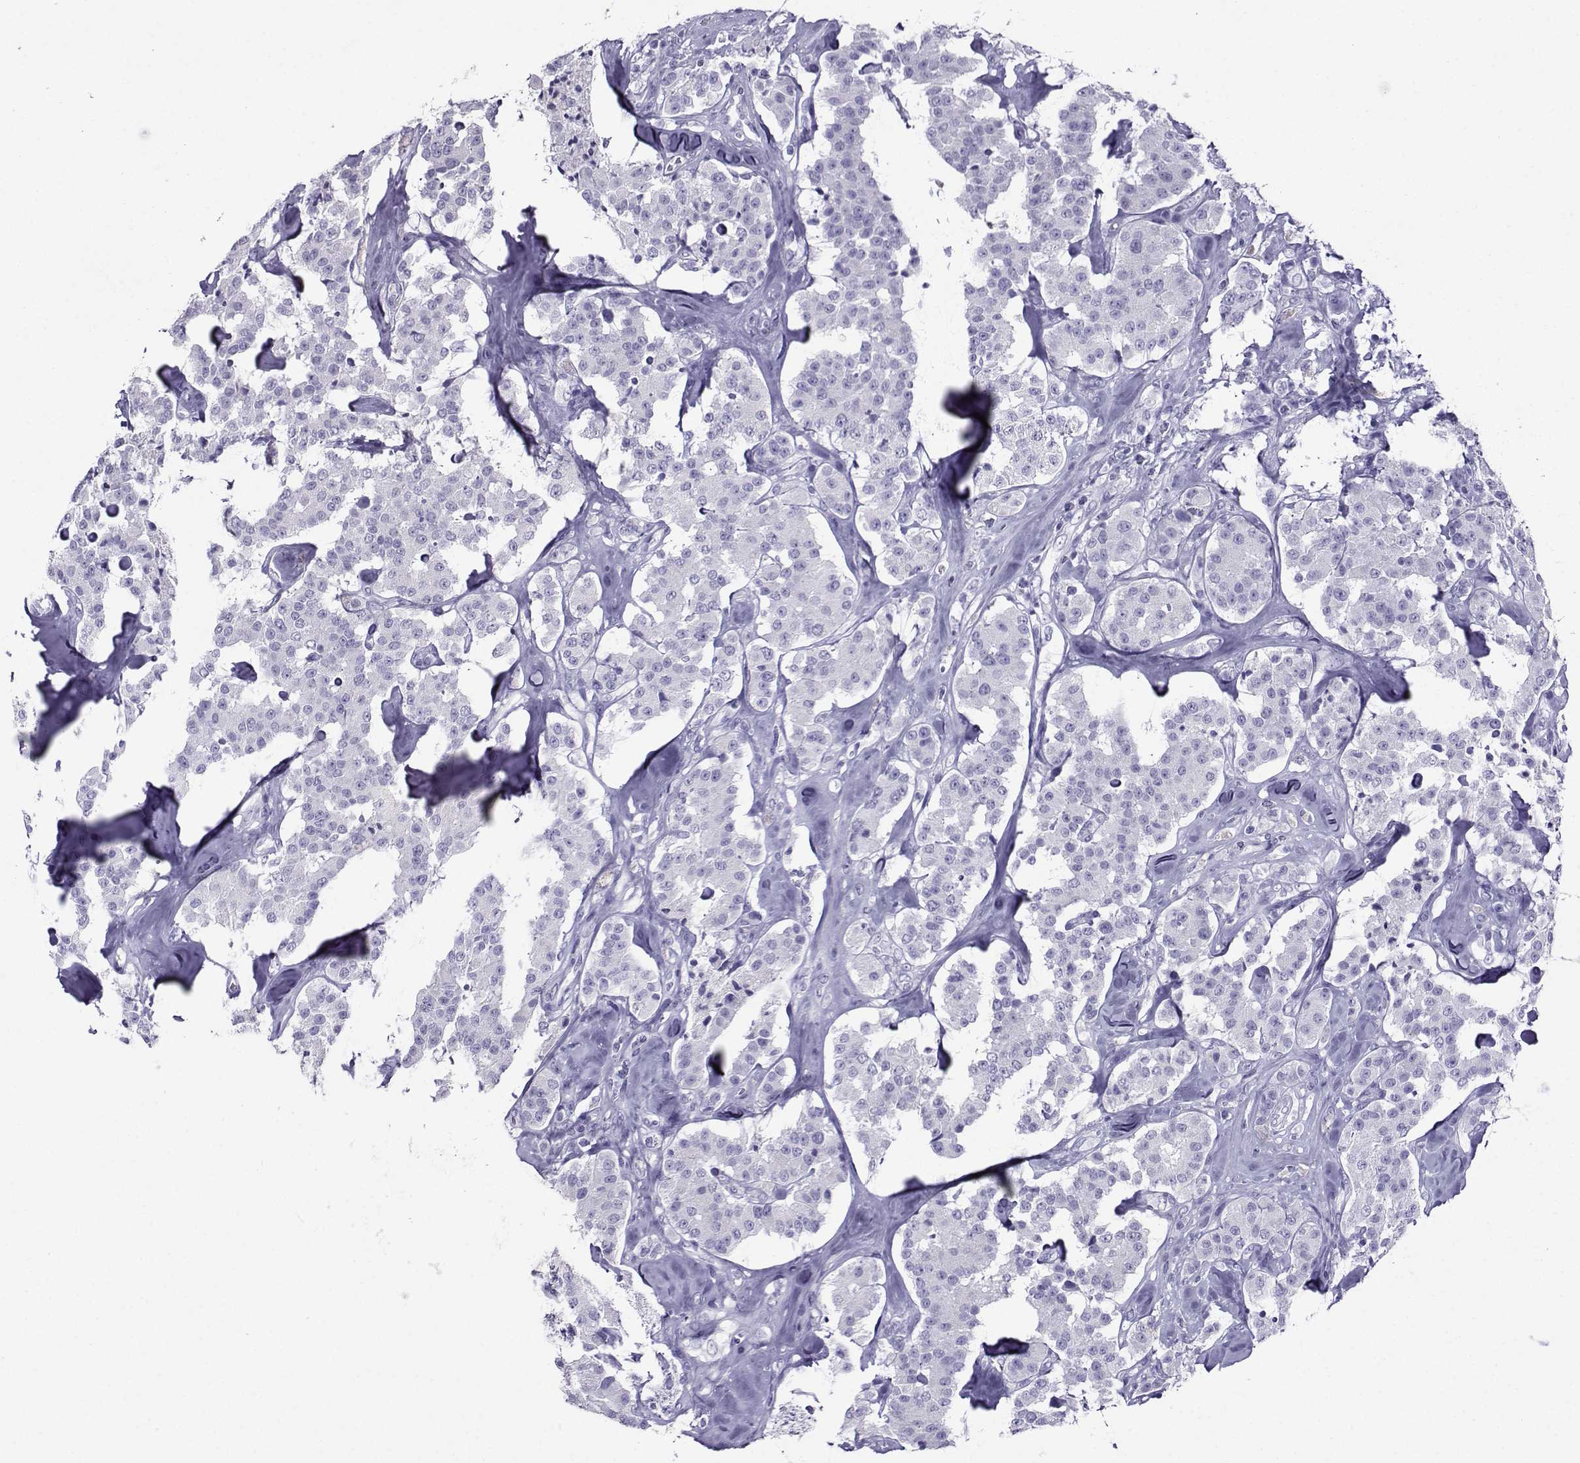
{"staining": {"intensity": "negative", "quantity": "none", "location": "none"}, "tissue": "carcinoid", "cell_type": "Tumor cells", "image_type": "cancer", "snomed": [{"axis": "morphology", "description": "Carcinoid, malignant, NOS"}, {"axis": "topography", "description": "Pancreas"}], "caption": "Immunohistochemical staining of carcinoid shows no significant staining in tumor cells.", "gene": "CRYBB1", "patient": {"sex": "male", "age": 41}}